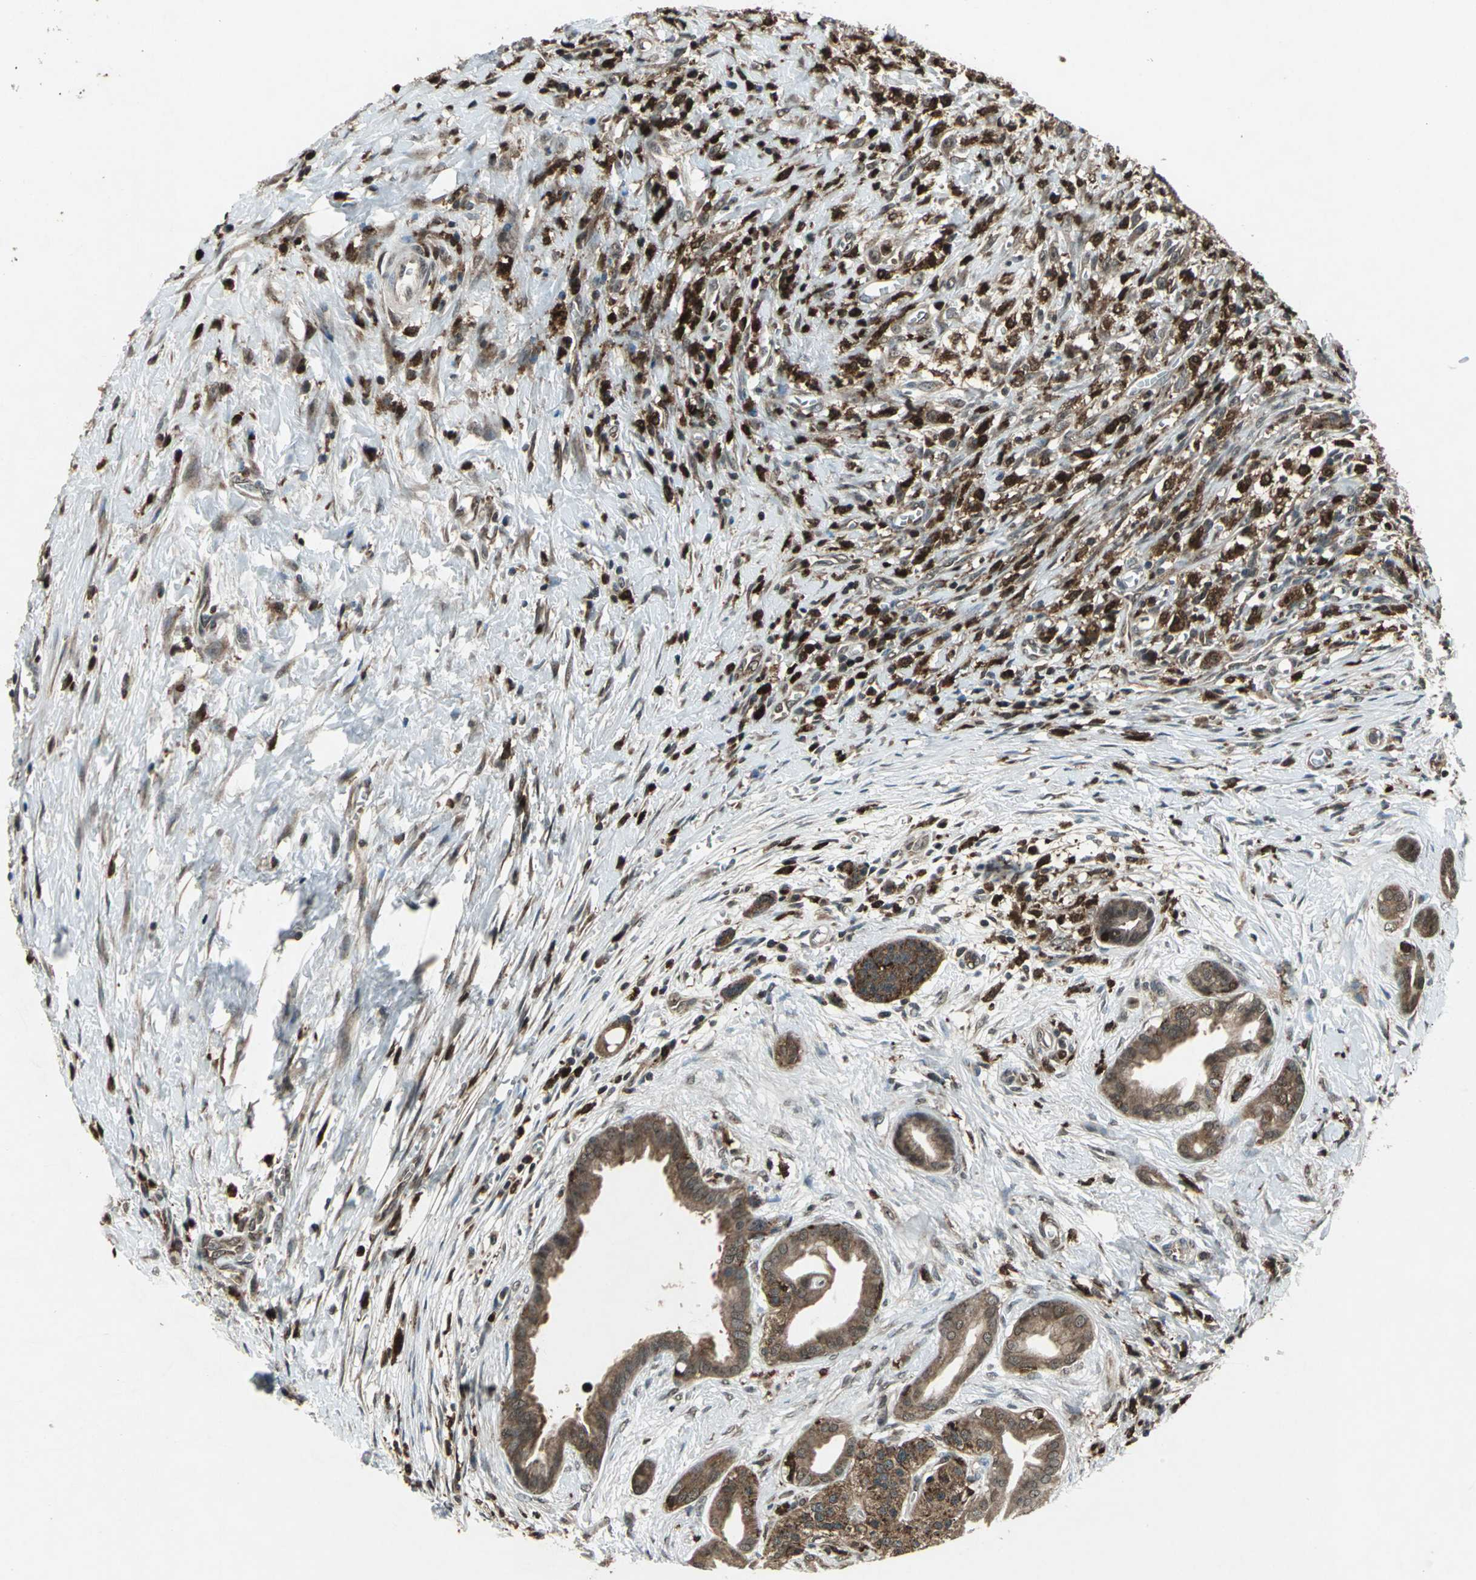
{"staining": {"intensity": "strong", "quantity": ">75%", "location": "cytoplasmic/membranous"}, "tissue": "pancreatic cancer", "cell_type": "Tumor cells", "image_type": "cancer", "snomed": [{"axis": "morphology", "description": "Adenocarcinoma, NOS"}, {"axis": "topography", "description": "Pancreas"}], "caption": "Pancreatic cancer stained for a protein reveals strong cytoplasmic/membranous positivity in tumor cells.", "gene": "PYCARD", "patient": {"sex": "male", "age": 59}}